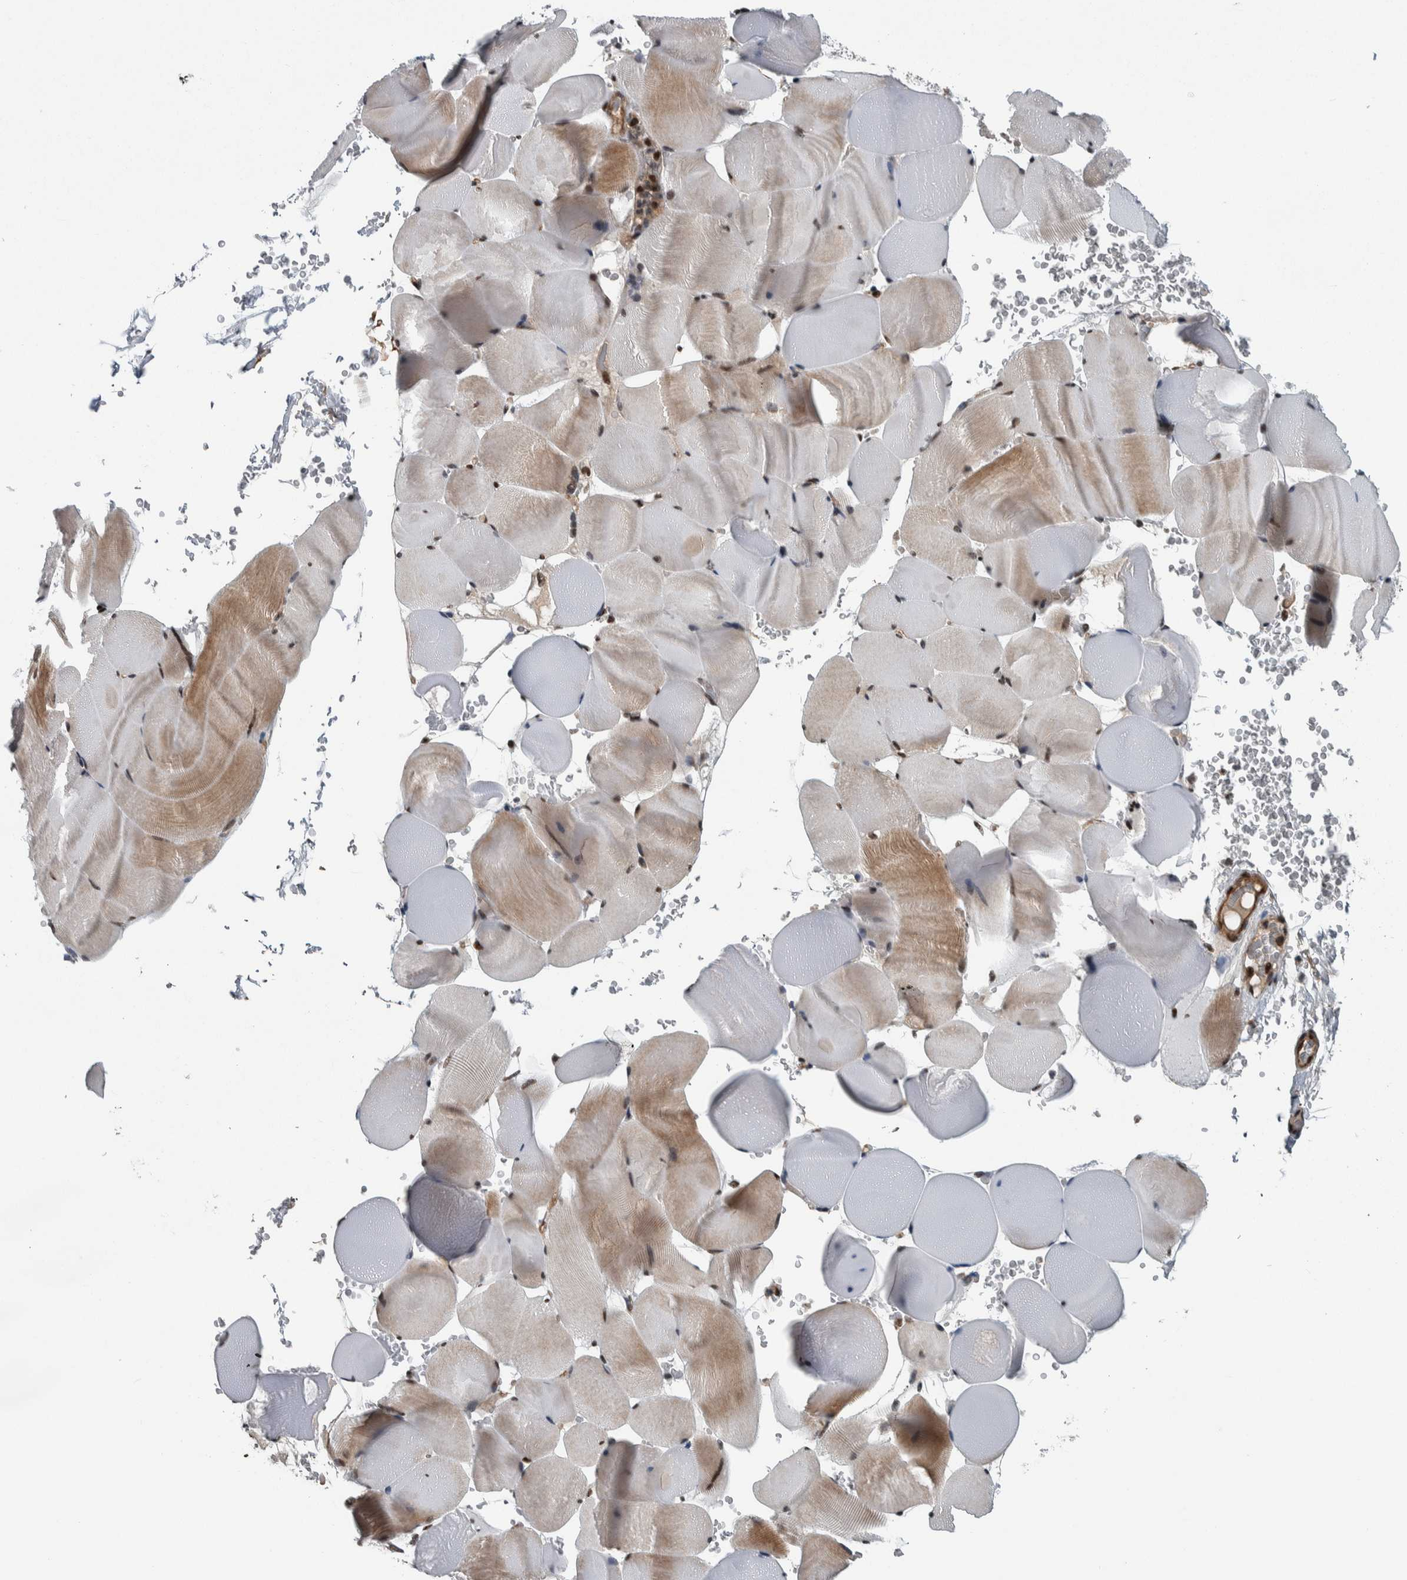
{"staining": {"intensity": "moderate", "quantity": ">75%", "location": "cytoplasmic/membranous,nuclear"}, "tissue": "skeletal muscle", "cell_type": "Myocytes", "image_type": "normal", "snomed": [{"axis": "morphology", "description": "Normal tissue, NOS"}, {"axis": "topography", "description": "Skeletal muscle"}], "caption": "Myocytes demonstrate medium levels of moderate cytoplasmic/membranous,nuclear staining in about >75% of cells in unremarkable human skeletal muscle. The staining was performed using DAB to visualize the protein expression in brown, while the nuclei were stained in blue with hematoxylin (Magnification: 20x).", "gene": "FAM135B", "patient": {"sex": "male", "age": 62}}